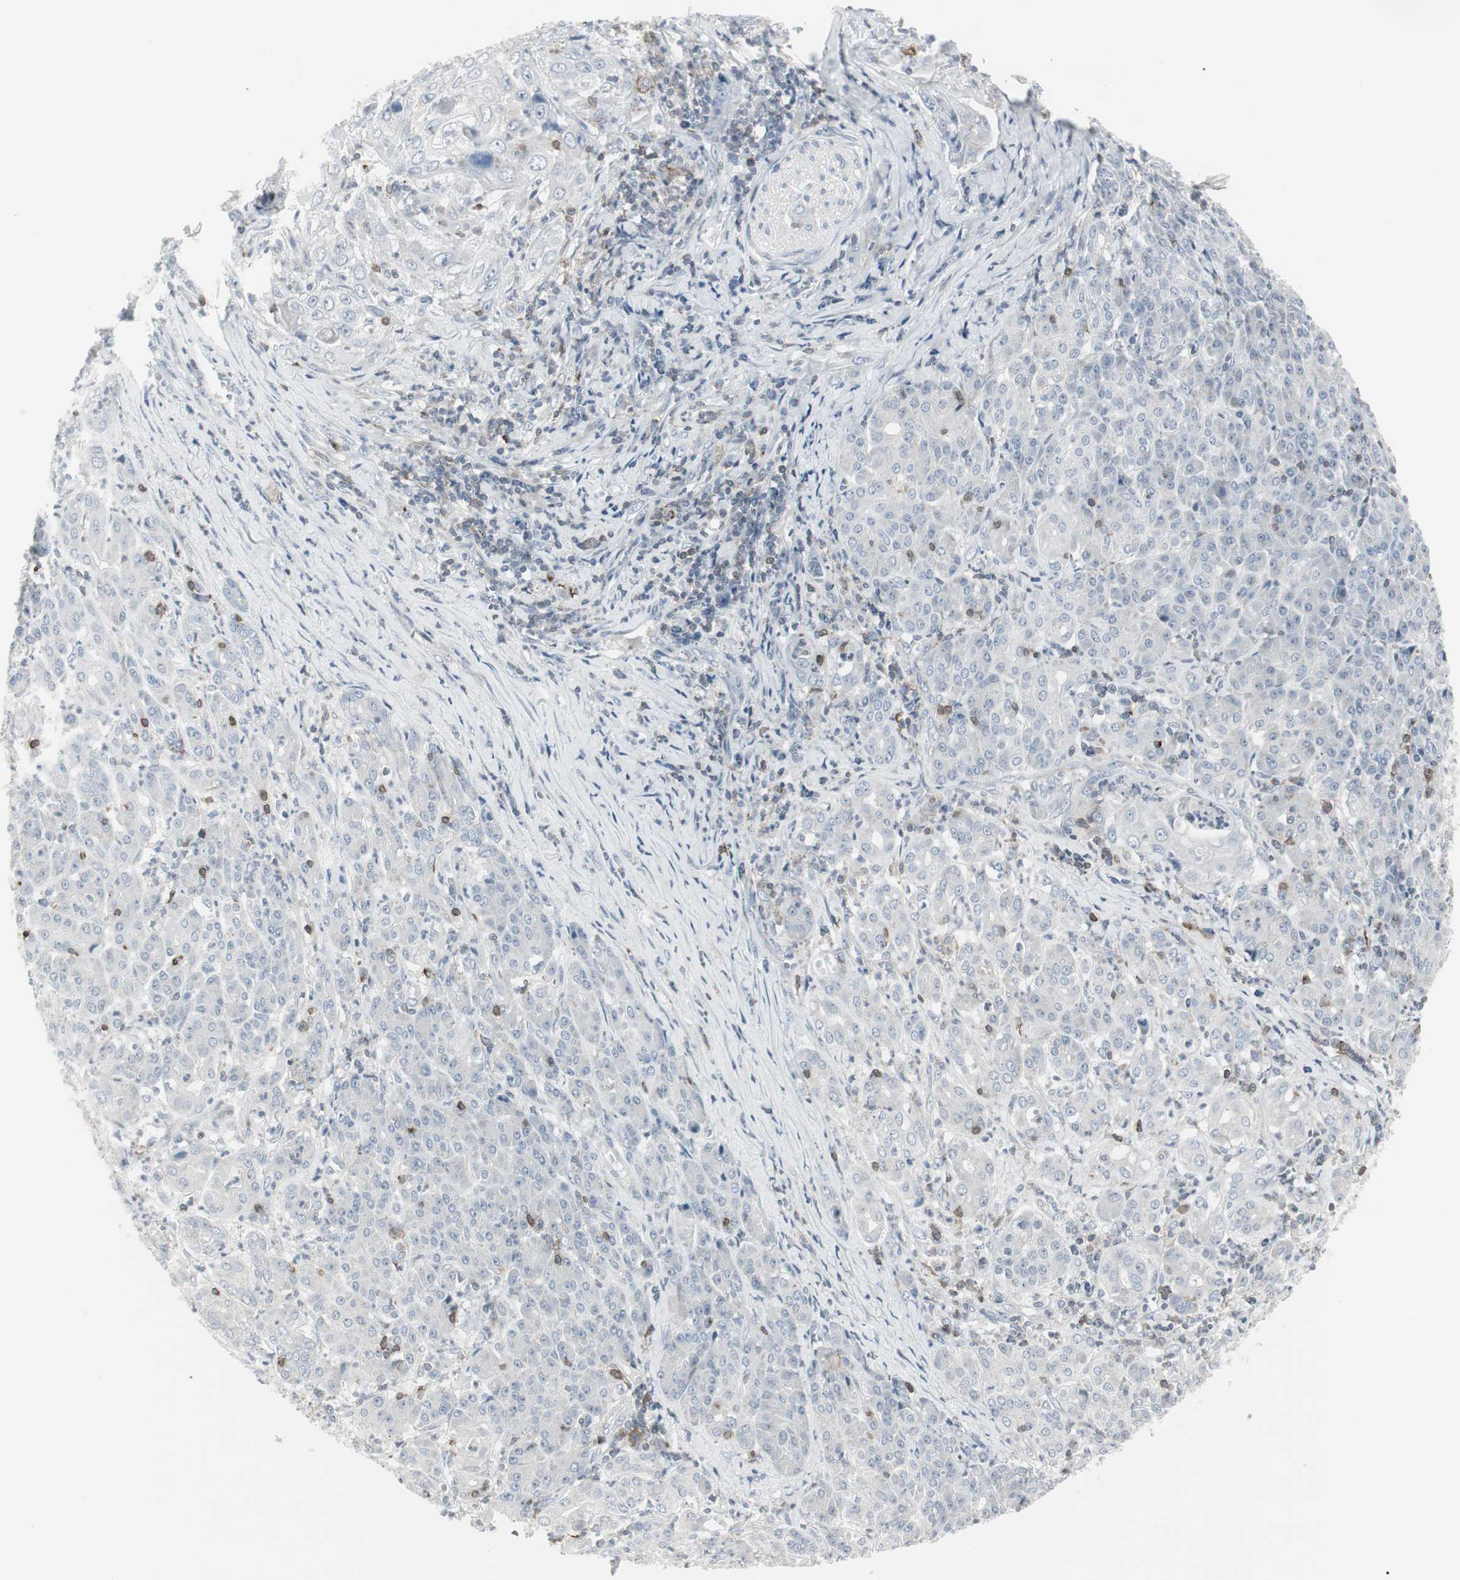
{"staining": {"intensity": "negative", "quantity": "none", "location": "none"}, "tissue": "pancreatic cancer", "cell_type": "Tumor cells", "image_type": "cancer", "snomed": [{"axis": "morphology", "description": "Adenocarcinoma, NOS"}, {"axis": "topography", "description": "Pancreas"}], "caption": "An immunohistochemistry histopathology image of pancreatic cancer is shown. There is no staining in tumor cells of pancreatic cancer.", "gene": "MAP4K4", "patient": {"sex": "male", "age": 70}}